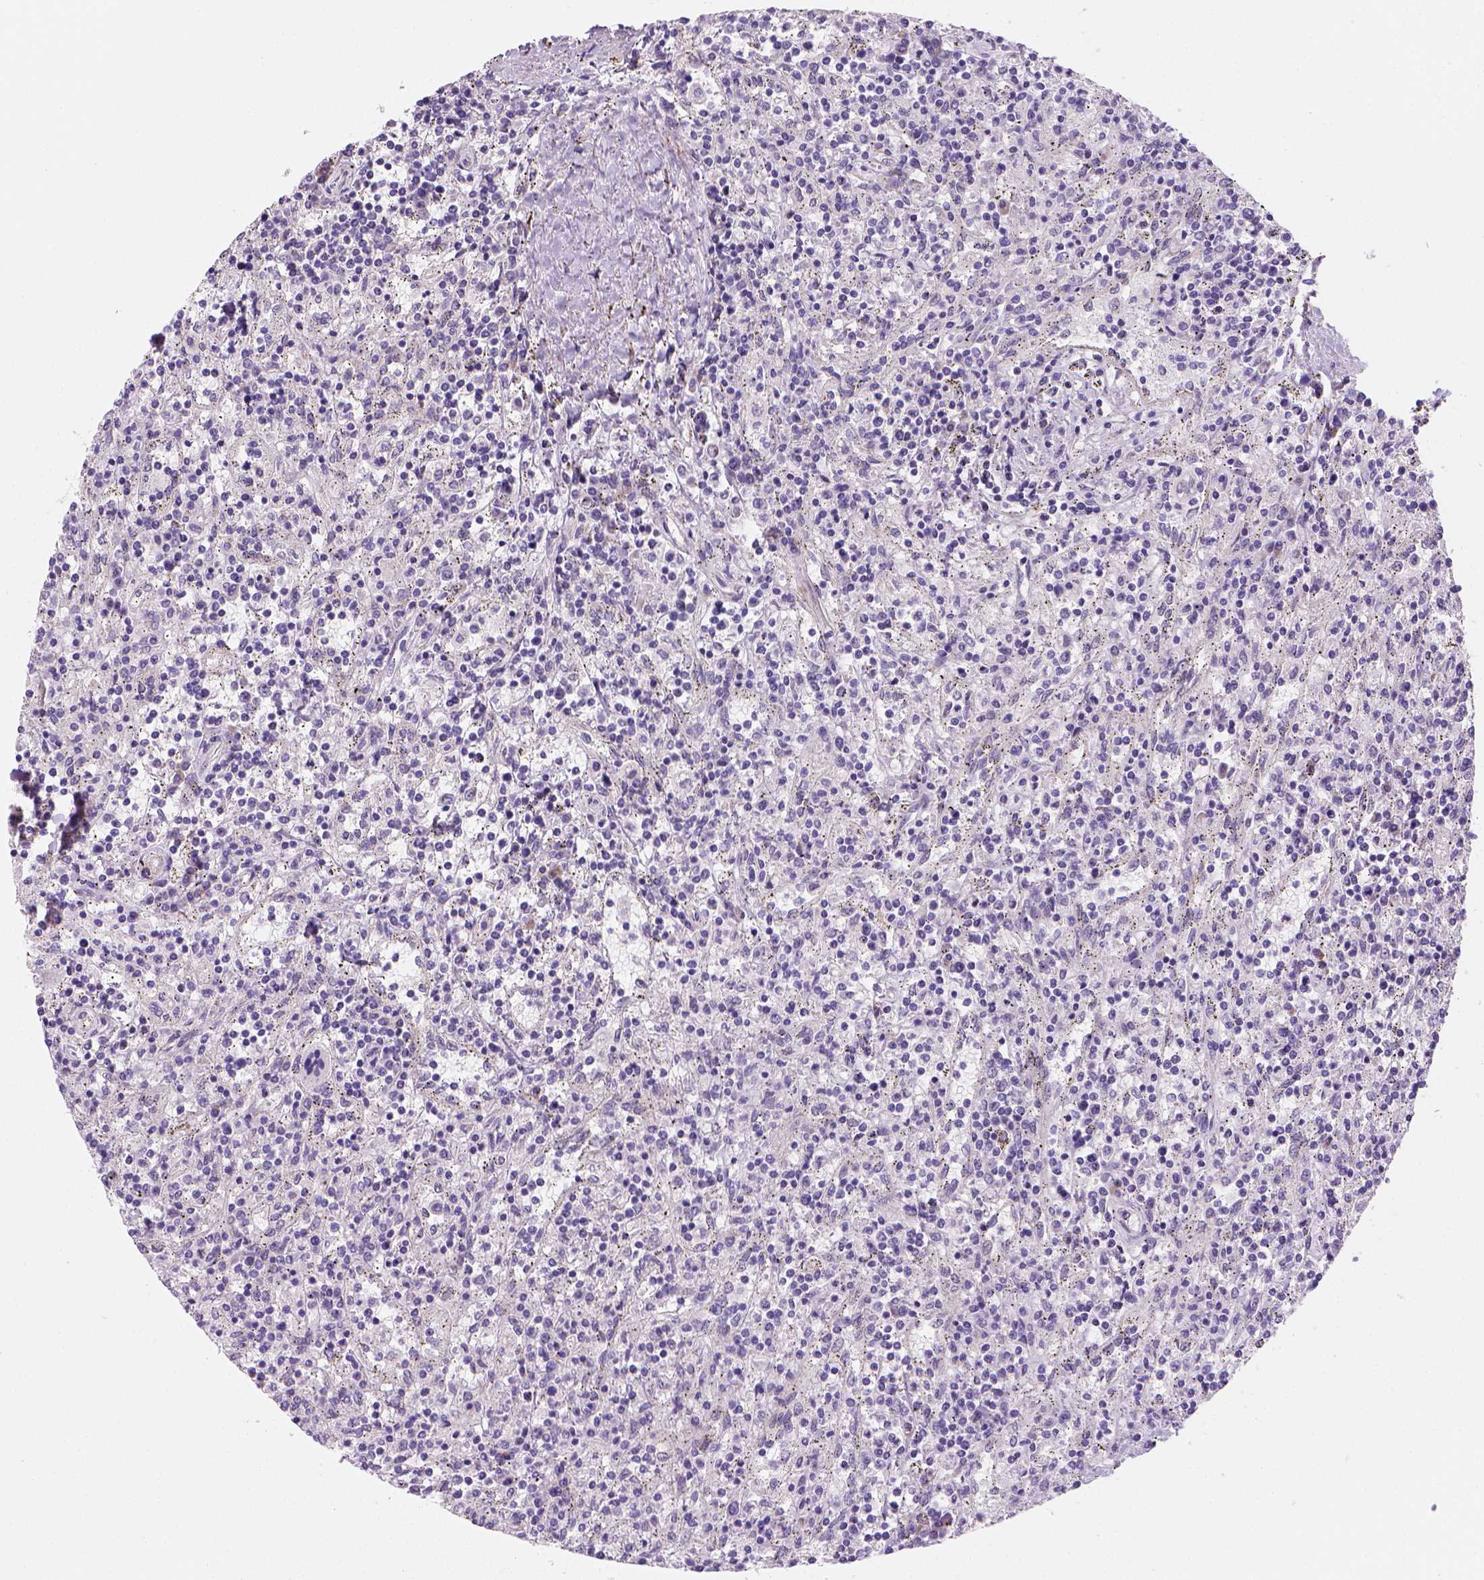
{"staining": {"intensity": "negative", "quantity": "none", "location": "none"}, "tissue": "lymphoma", "cell_type": "Tumor cells", "image_type": "cancer", "snomed": [{"axis": "morphology", "description": "Malignant lymphoma, non-Hodgkin's type, Low grade"}, {"axis": "topography", "description": "Spleen"}], "caption": "This is a image of IHC staining of lymphoma, which shows no expression in tumor cells.", "gene": "CES2", "patient": {"sex": "male", "age": 62}}